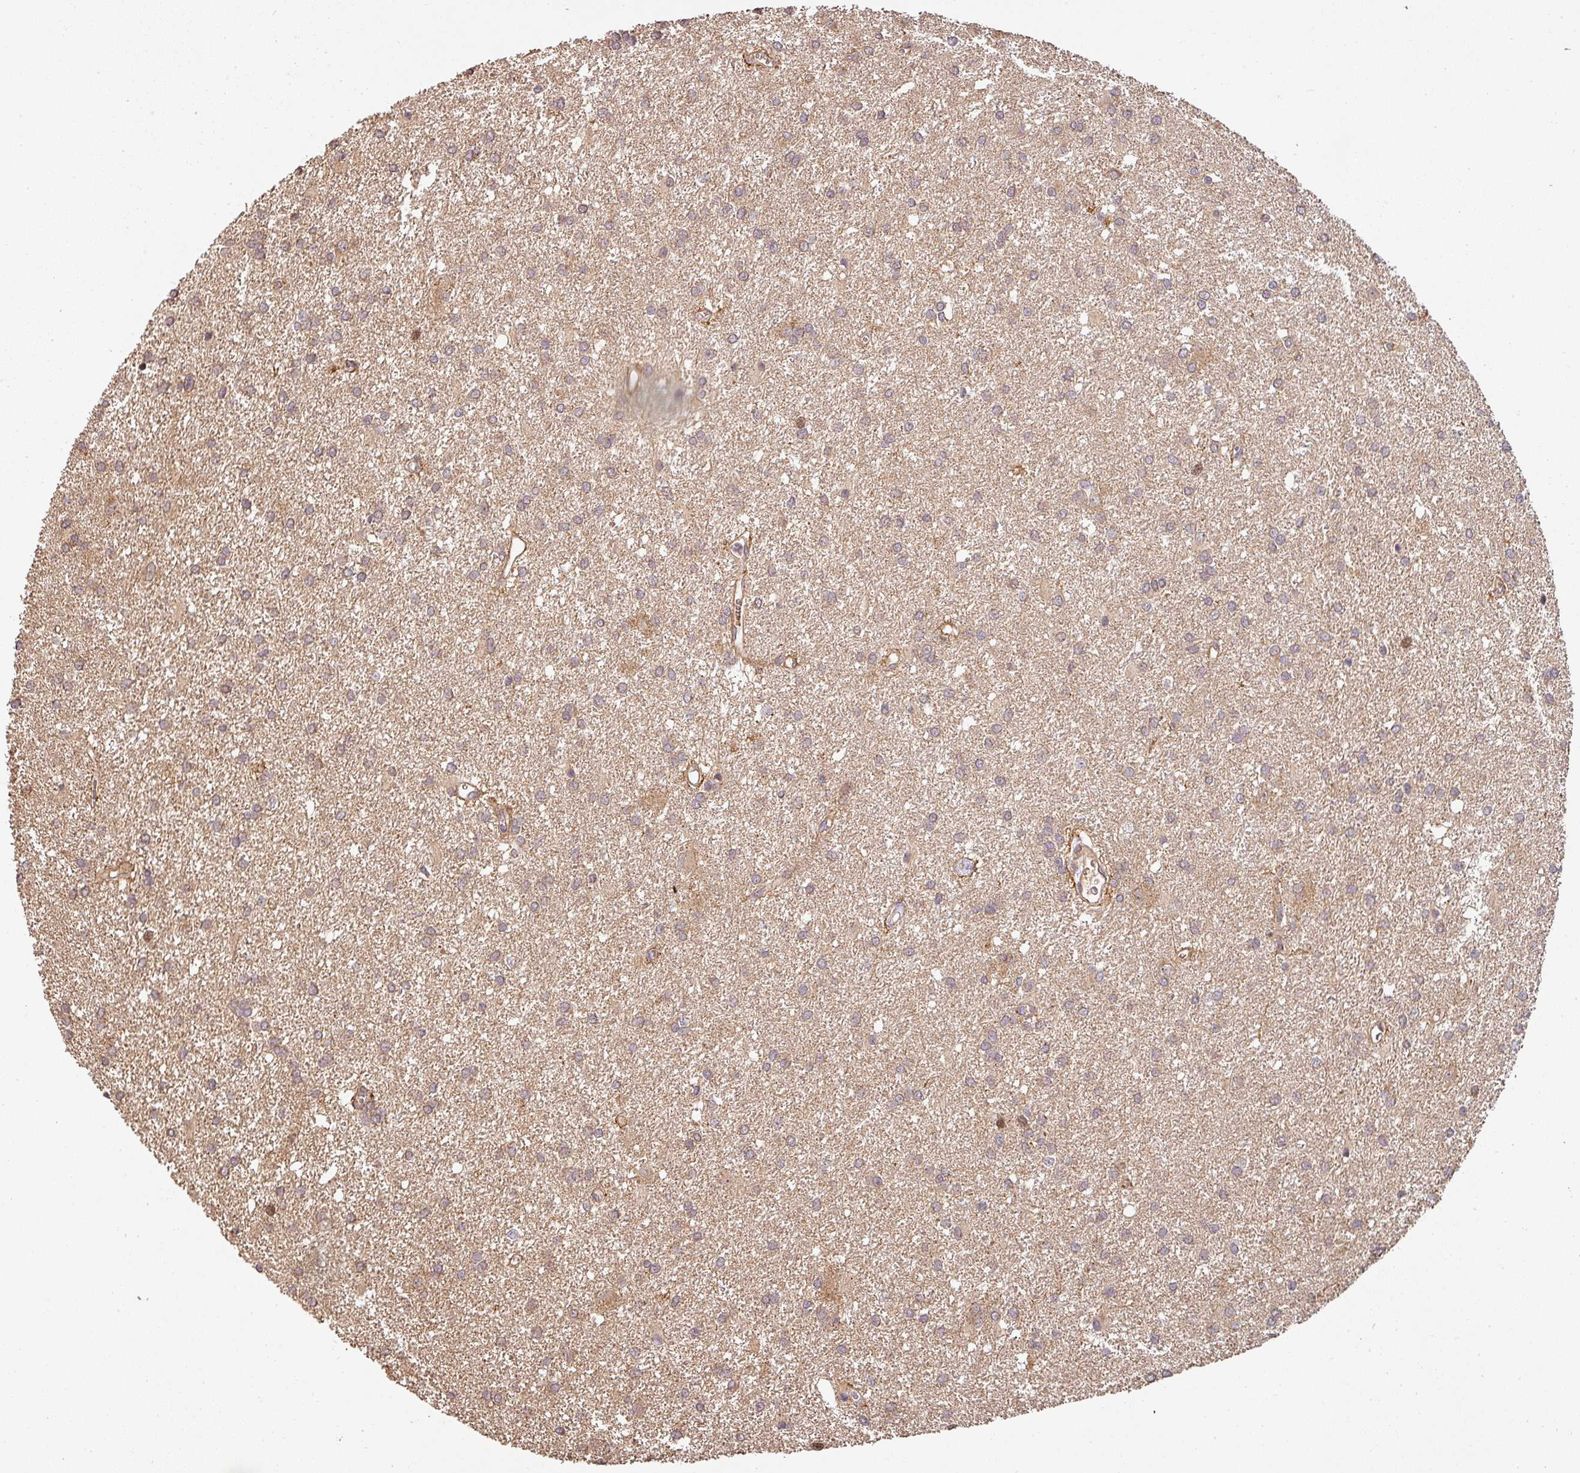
{"staining": {"intensity": "weak", "quantity": ">75%", "location": "cytoplasmic/membranous"}, "tissue": "glioma", "cell_type": "Tumor cells", "image_type": "cancer", "snomed": [{"axis": "morphology", "description": "Glioma, malignant, High grade"}, {"axis": "topography", "description": "Brain"}], "caption": "Protein staining of glioma tissue displays weak cytoplasmic/membranous staining in about >75% of tumor cells.", "gene": "BPIFB3", "patient": {"sex": "female", "age": 50}}